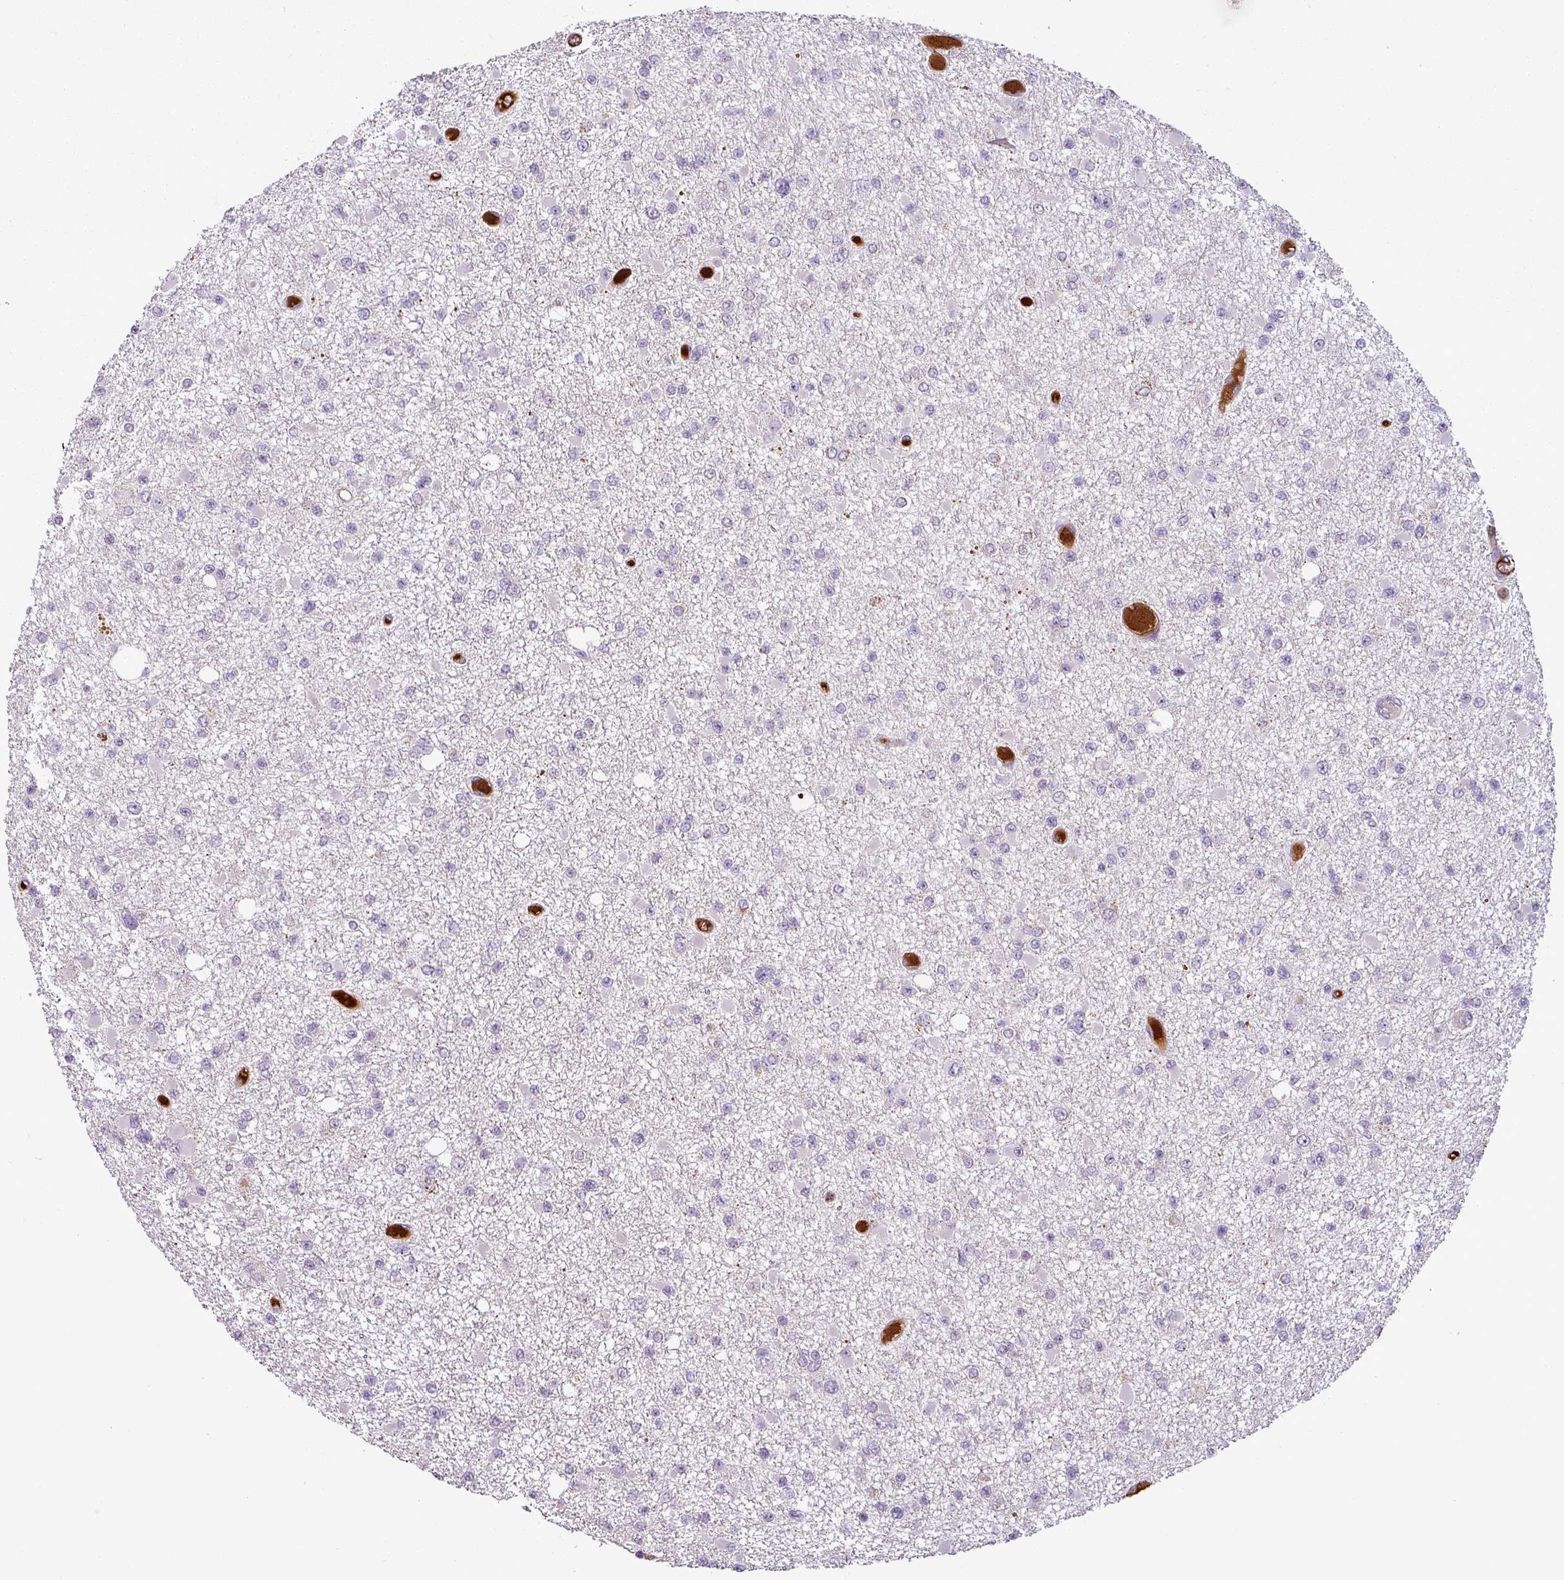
{"staining": {"intensity": "negative", "quantity": "none", "location": "none"}, "tissue": "glioma", "cell_type": "Tumor cells", "image_type": "cancer", "snomed": [{"axis": "morphology", "description": "Glioma, malignant, Low grade"}, {"axis": "topography", "description": "Brain"}], "caption": "An immunohistochemistry image of low-grade glioma (malignant) is shown. There is no staining in tumor cells of low-grade glioma (malignant).", "gene": "APOC1", "patient": {"sex": "female", "age": 22}}